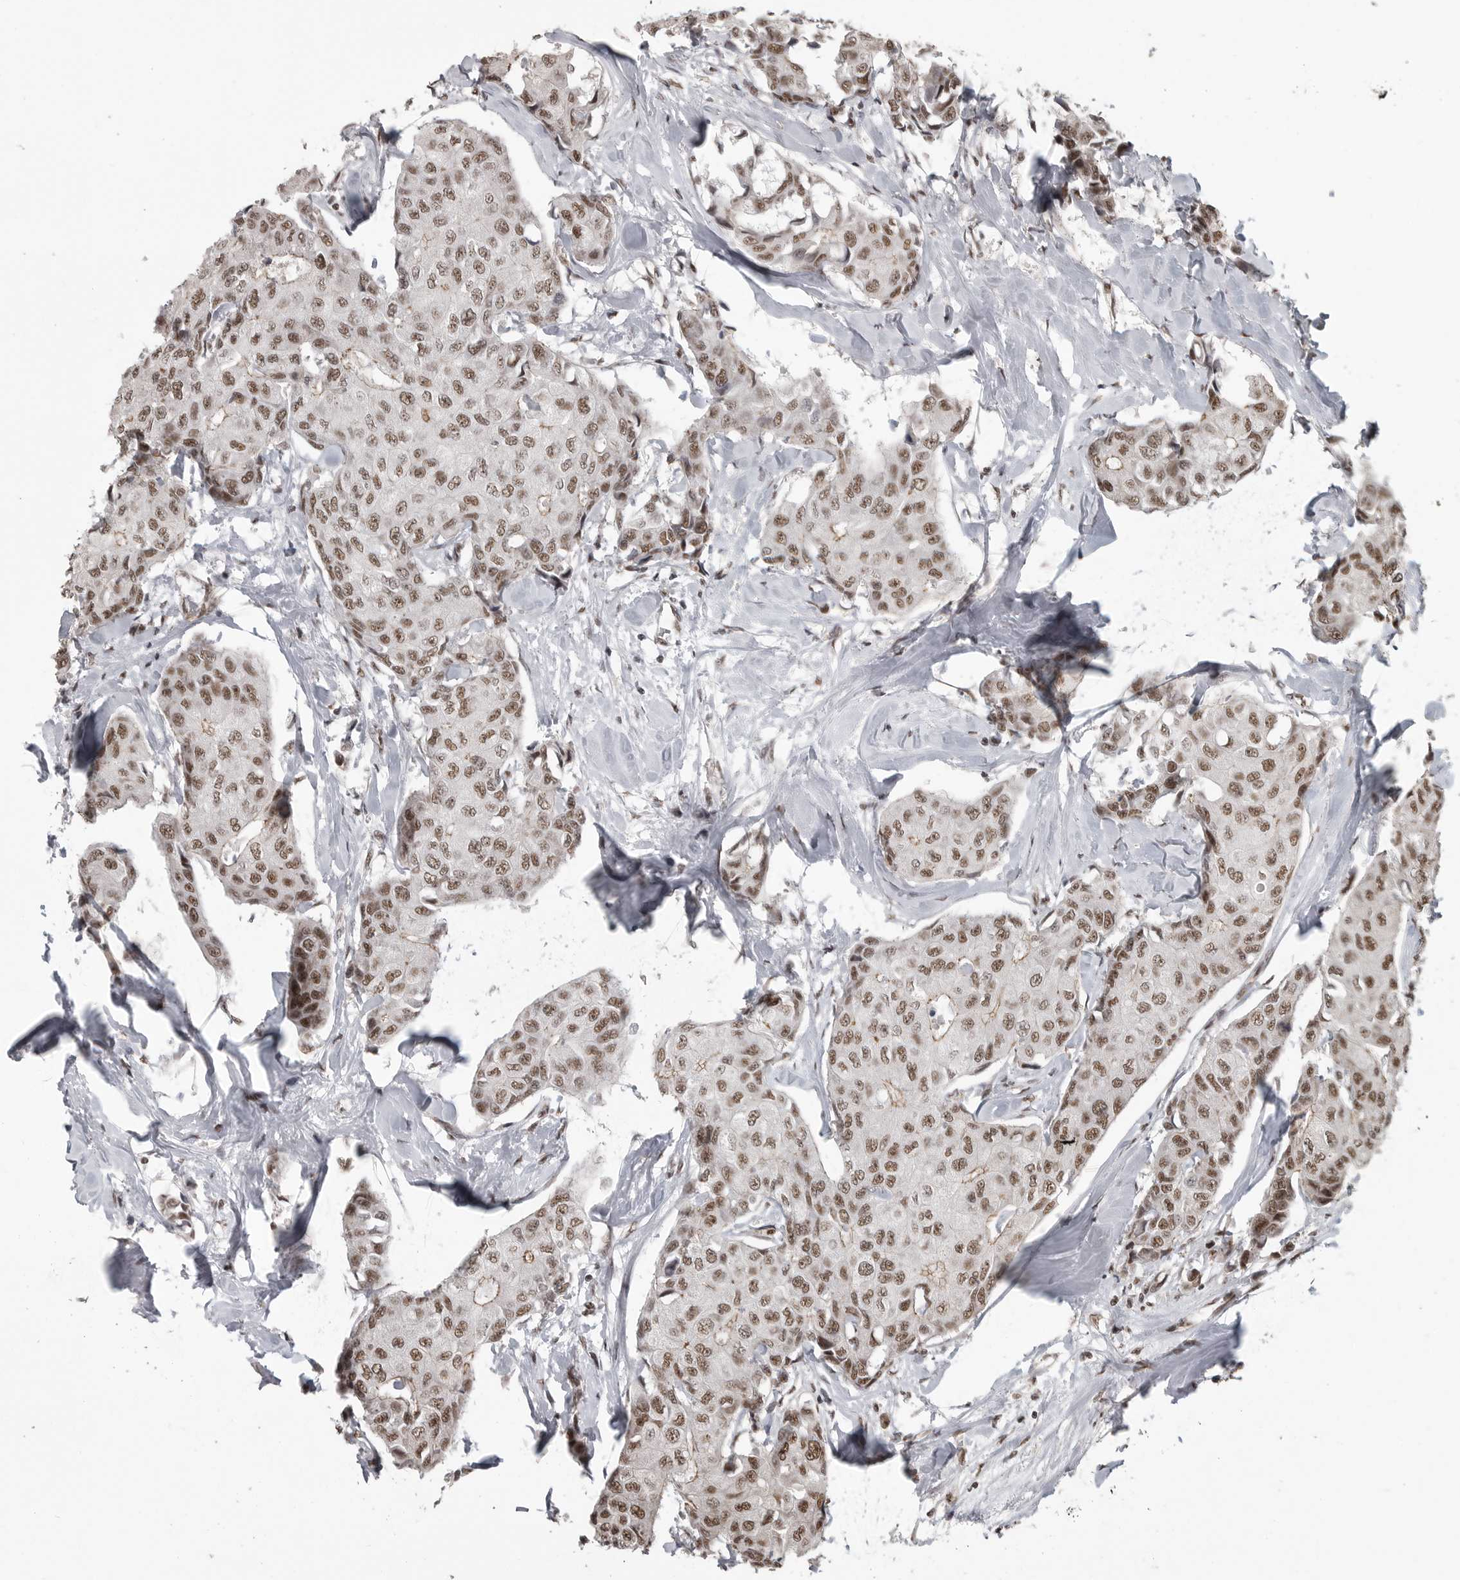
{"staining": {"intensity": "moderate", "quantity": ">75%", "location": "nuclear"}, "tissue": "breast cancer", "cell_type": "Tumor cells", "image_type": "cancer", "snomed": [{"axis": "morphology", "description": "Duct carcinoma"}, {"axis": "topography", "description": "Breast"}], "caption": "Protein expression analysis of human breast cancer reveals moderate nuclear staining in approximately >75% of tumor cells.", "gene": "CBLL1", "patient": {"sex": "female", "age": 80}}